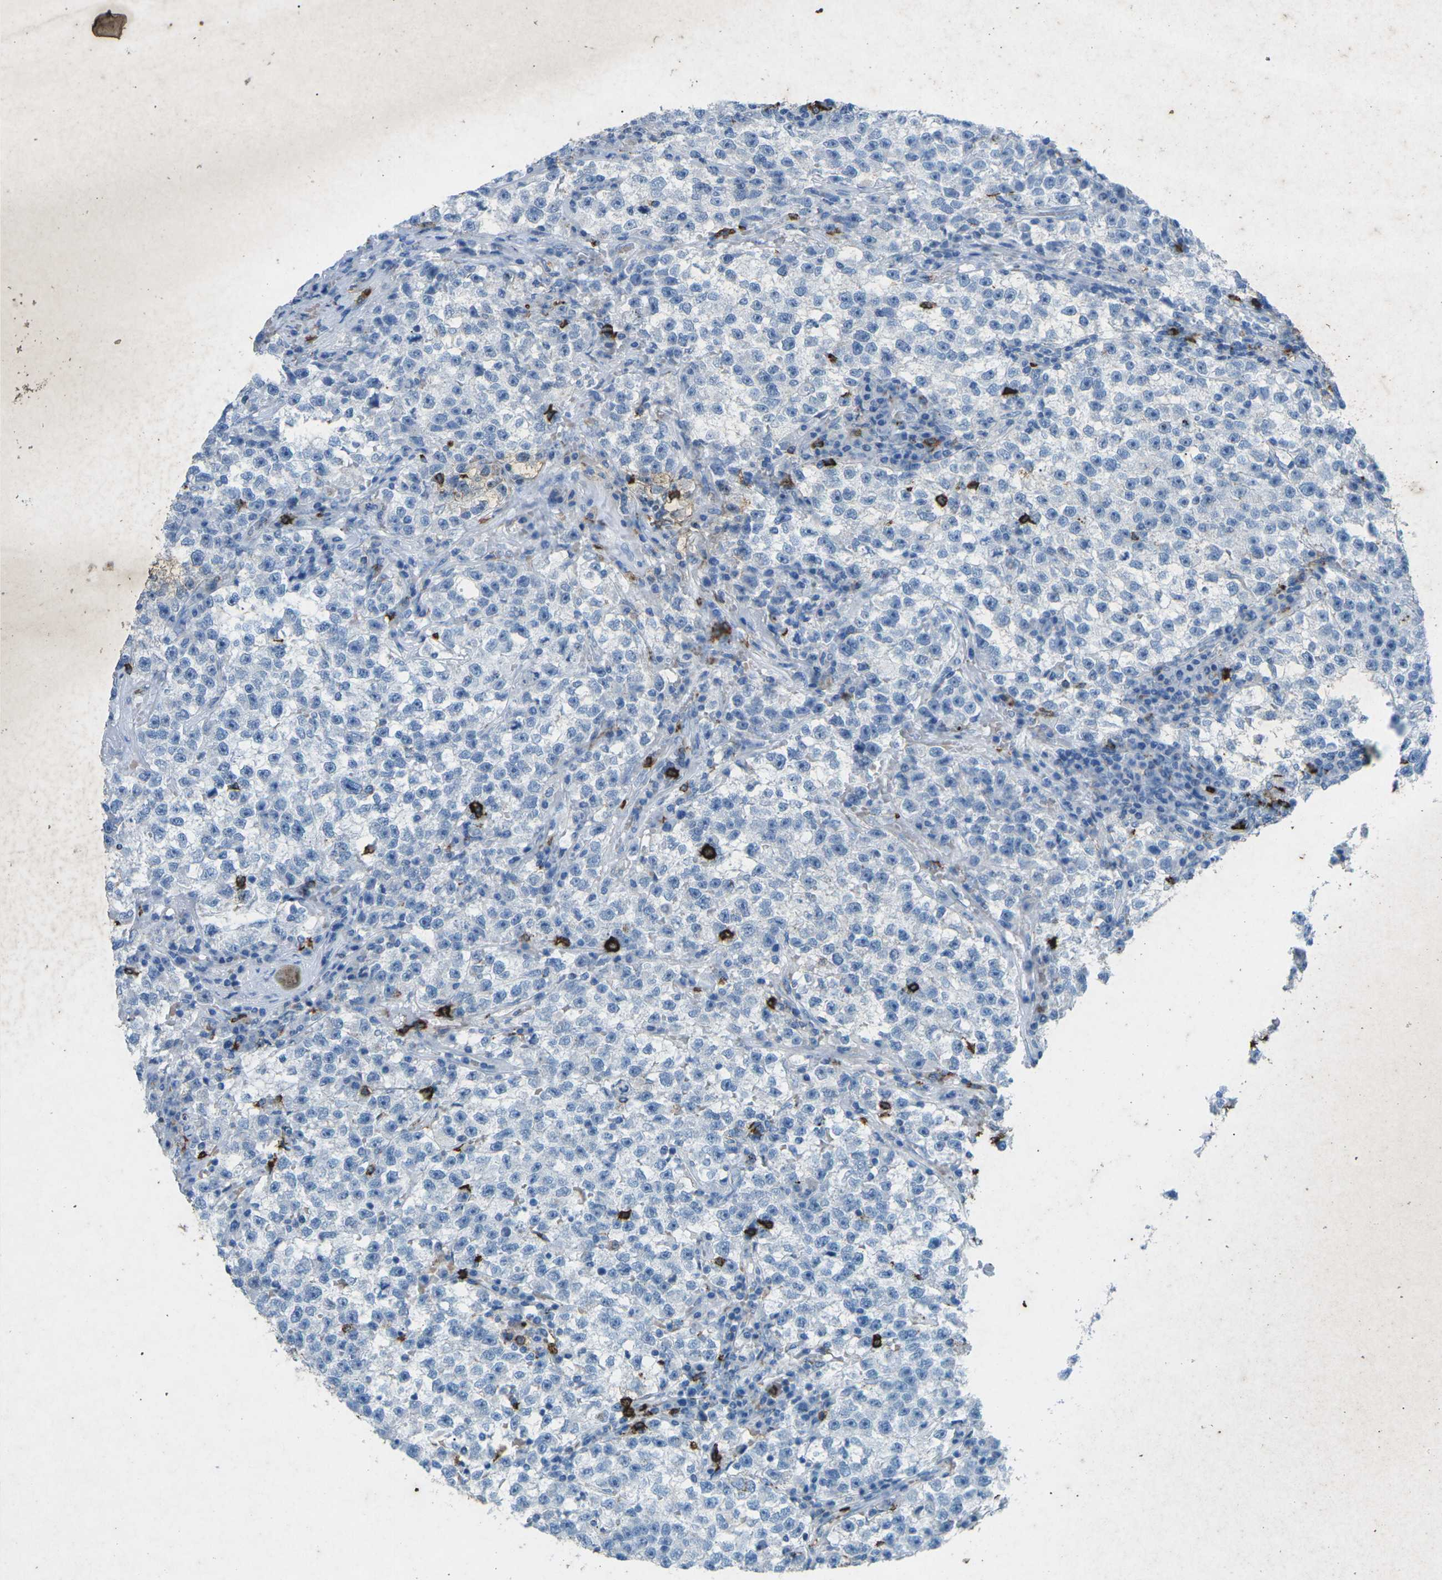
{"staining": {"intensity": "negative", "quantity": "none", "location": "none"}, "tissue": "testis cancer", "cell_type": "Tumor cells", "image_type": "cancer", "snomed": [{"axis": "morphology", "description": "Seminoma, NOS"}, {"axis": "topography", "description": "Testis"}], "caption": "Immunohistochemical staining of testis cancer (seminoma) displays no significant expression in tumor cells. (DAB immunohistochemistry, high magnification).", "gene": "CTAGE1", "patient": {"sex": "male", "age": 22}}